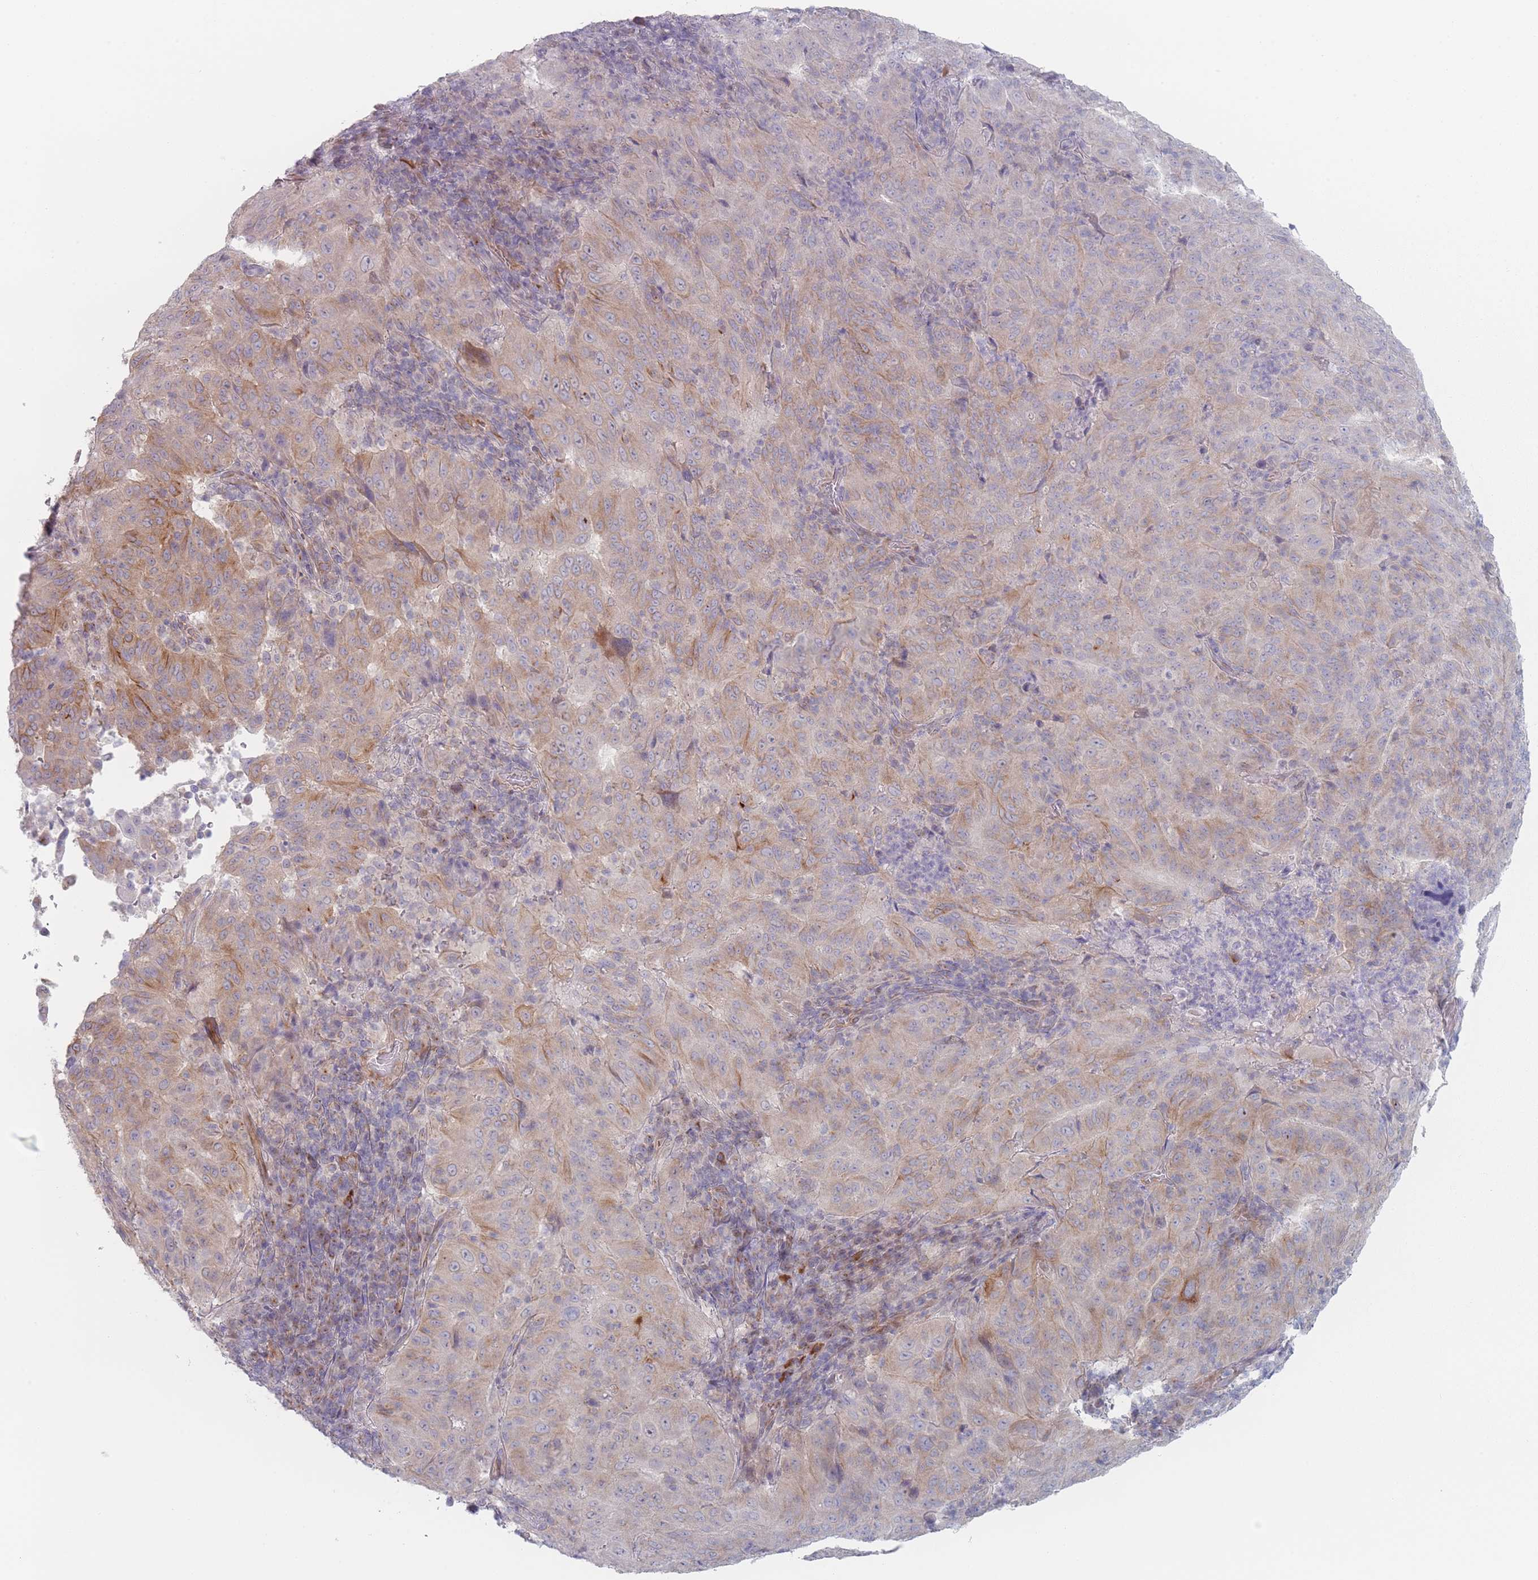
{"staining": {"intensity": "moderate", "quantity": "25%-75%", "location": "cytoplasmic/membranous"}, "tissue": "pancreatic cancer", "cell_type": "Tumor cells", "image_type": "cancer", "snomed": [{"axis": "morphology", "description": "Adenocarcinoma, NOS"}, {"axis": "topography", "description": "Pancreas"}], "caption": "Pancreatic cancer (adenocarcinoma) stained with DAB (3,3'-diaminobenzidine) immunohistochemistry reveals medium levels of moderate cytoplasmic/membranous staining in about 25%-75% of tumor cells. Nuclei are stained in blue.", "gene": "RNF4", "patient": {"sex": "male", "age": 63}}